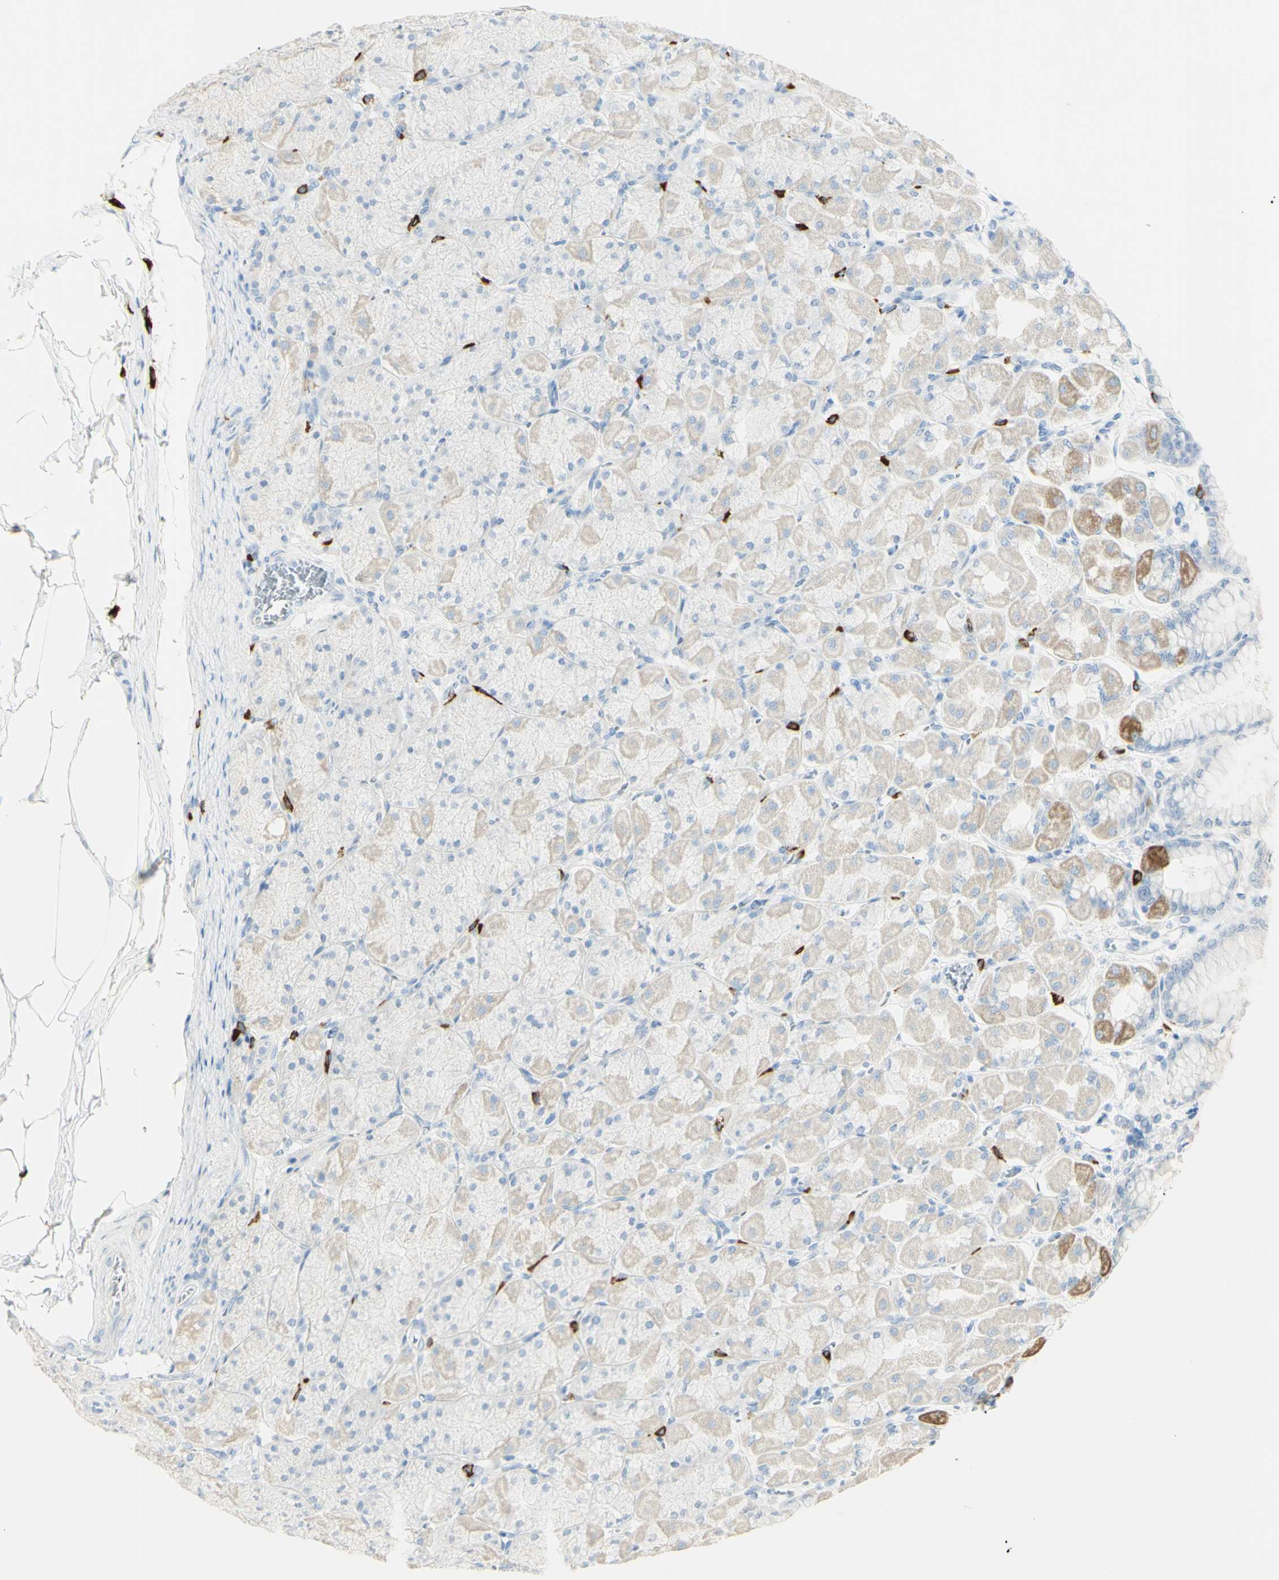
{"staining": {"intensity": "strong", "quantity": "25%-75%", "location": "cytoplasmic/membranous"}, "tissue": "stomach", "cell_type": "Glandular cells", "image_type": "normal", "snomed": [{"axis": "morphology", "description": "Normal tissue, NOS"}, {"axis": "topography", "description": "Stomach, upper"}], "caption": "Immunohistochemical staining of unremarkable human stomach reveals strong cytoplasmic/membranous protein positivity in approximately 25%-75% of glandular cells.", "gene": "LETM1", "patient": {"sex": "female", "age": 56}}